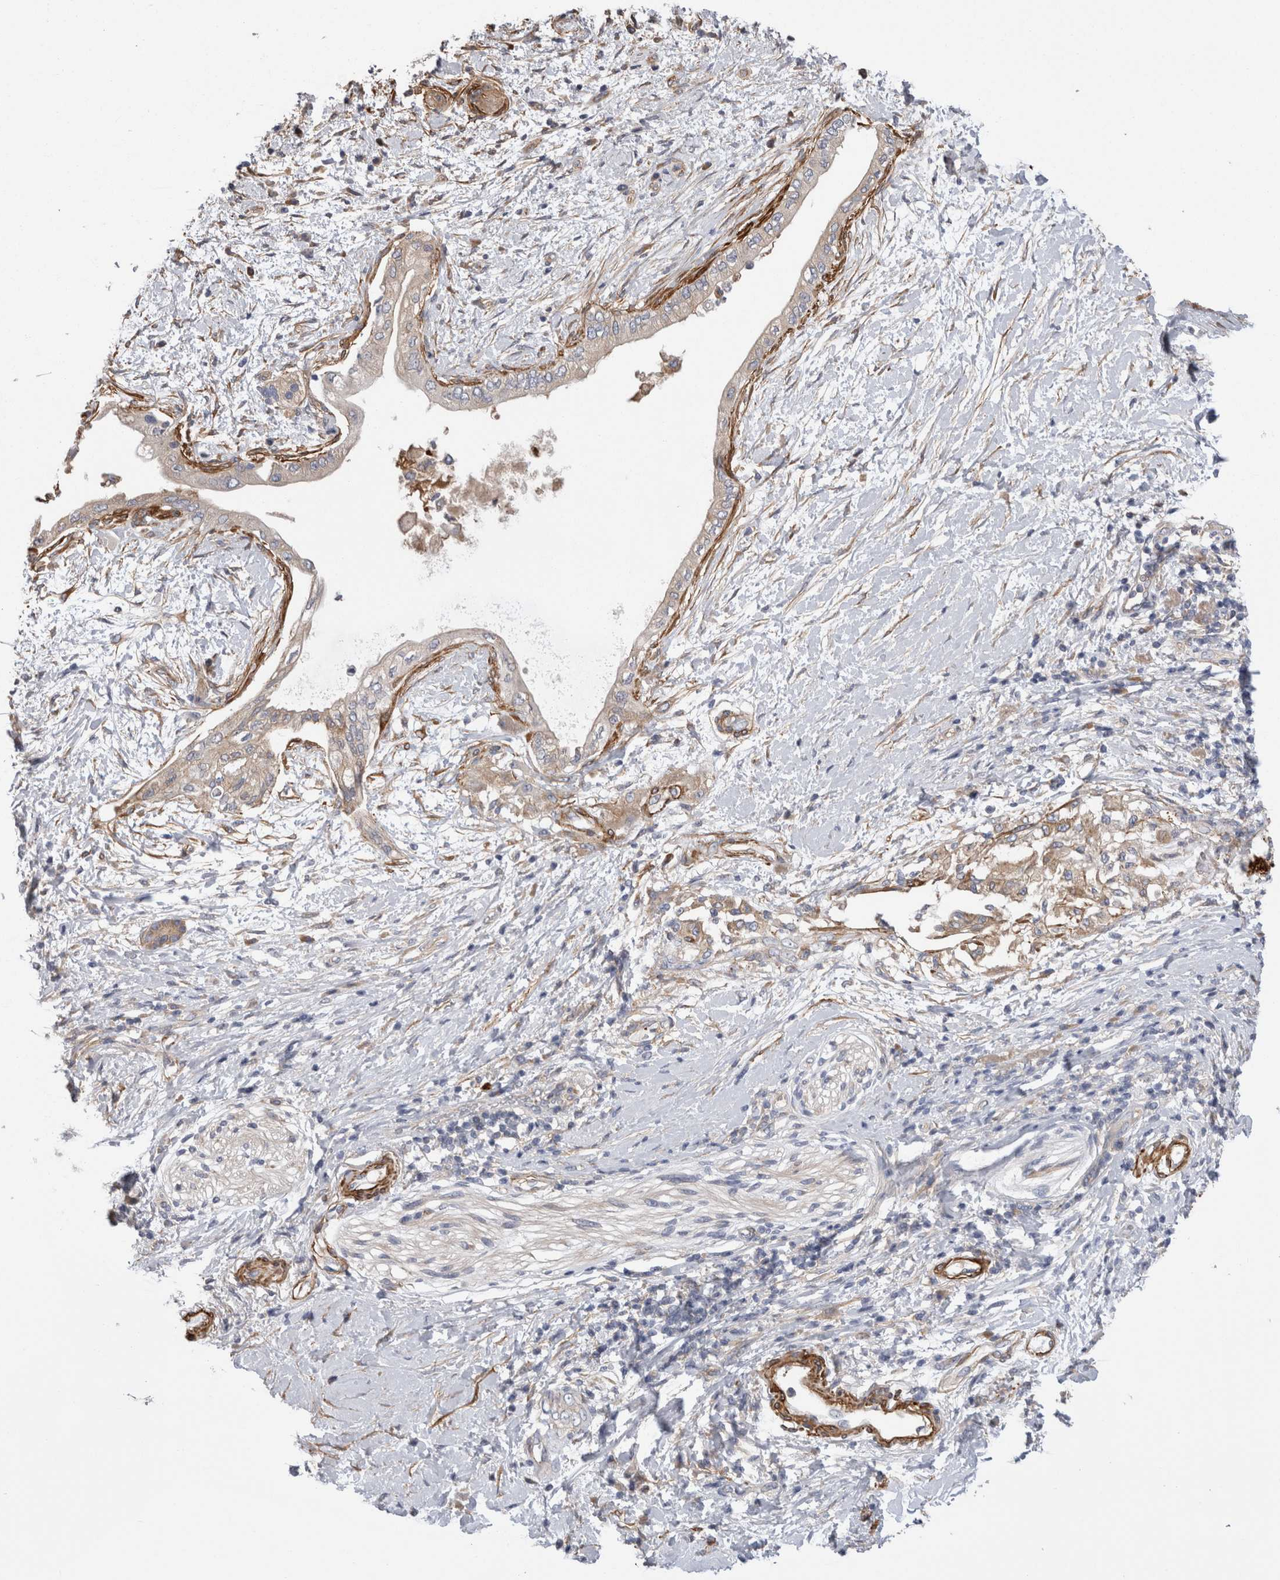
{"staining": {"intensity": "negative", "quantity": "none", "location": "none"}, "tissue": "pancreatic cancer", "cell_type": "Tumor cells", "image_type": "cancer", "snomed": [{"axis": "morphology", "description": "Normal tissue, NOS"}, {"axis": "morphology", "description": "Adenocarcinoma, NOS"}, {"axis": "topography", "description": "Pancreas"}, {"axis": "topography", "description": "Duodenum"}], "caption": "DAB immunohistochemical staining of adenocarcinoma (pancreatic) shows no significant expression in tumor cells.", "gene": "EPRS1", "patient": {"sex": "female", "age": 60}}